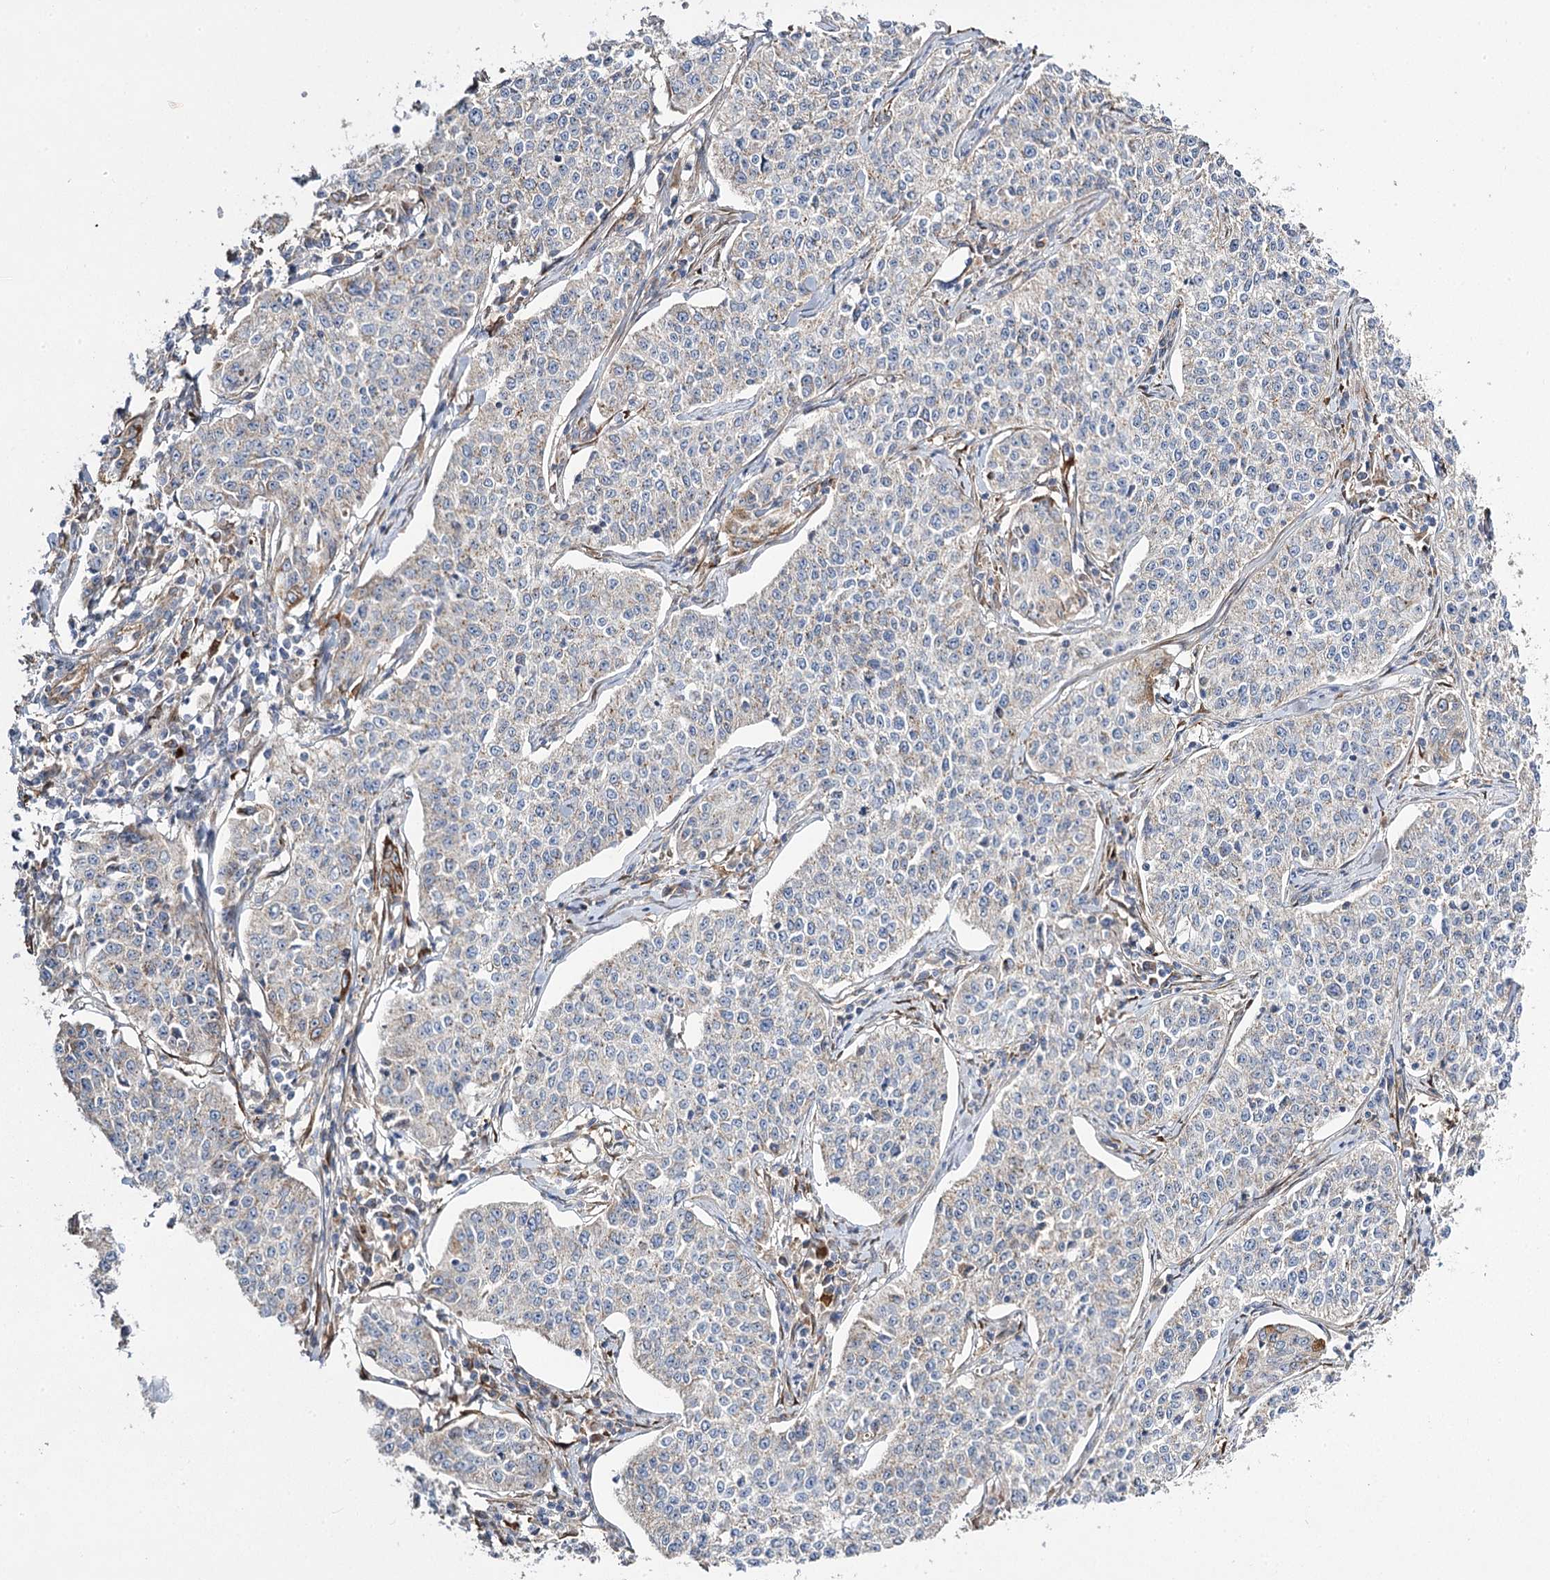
{"staining": {"intensity": "negative", "quantity": "none", "location": "none"}, "tissue": "cervical cancer", "cell_type": "Tumor cells", "image_type": "cancer", "snomed": [{"axis": "morphology", "description": "Squamous cell carcinoma, NOS"}, {"axis": "topography", "description": "Cervix"}], "caption": "High magnification brightfield microscopy of cervical cancer (squamous cell carcinoma) stained with DAB (3,3'-diaminobenzidine) (brown) and counterstained with hematoxylin (blue): tumor cells show no significant positivity.", "gene": "RMDN2", "patient": {"sex": "female", "age": 35}}